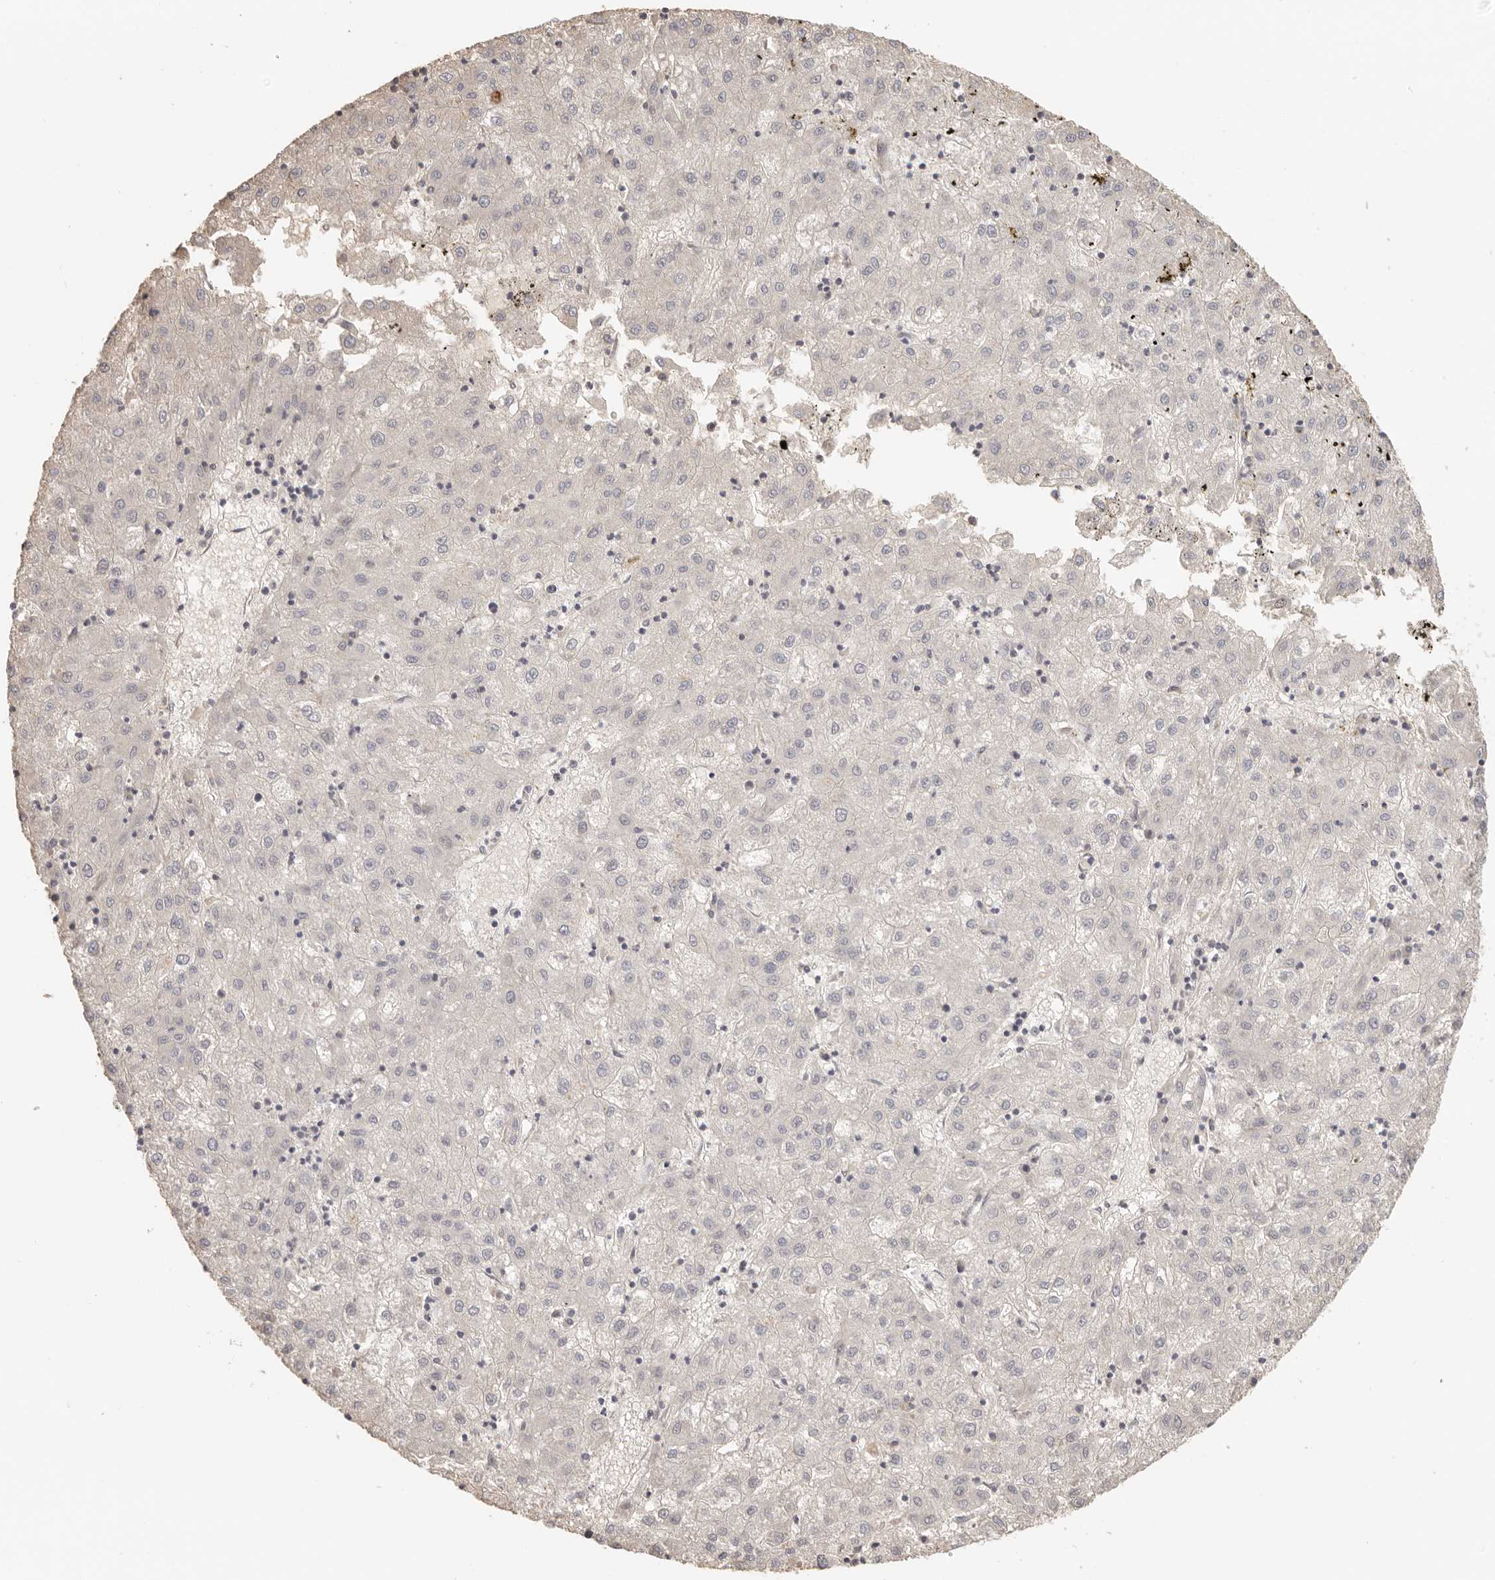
{"staining": {"intensity": "negative", "quantity": "none", "location": "none"}, "tissue": "liver cancer", "cell_type": "Tumor cells", "image_type": "cancer", "snomed": [{"axis": "morphology", "description": "Carcinoma, Hepatocellular, NOS"}, {"axis": "topography", "description": "Liver"}], "caption": "This is an immunohistochemistry (IHC) histopathology image of human liver cancer. There is no expression in tumor cells.", "gene": "CSK", "patient": {"sex": "male", "age": 72}}